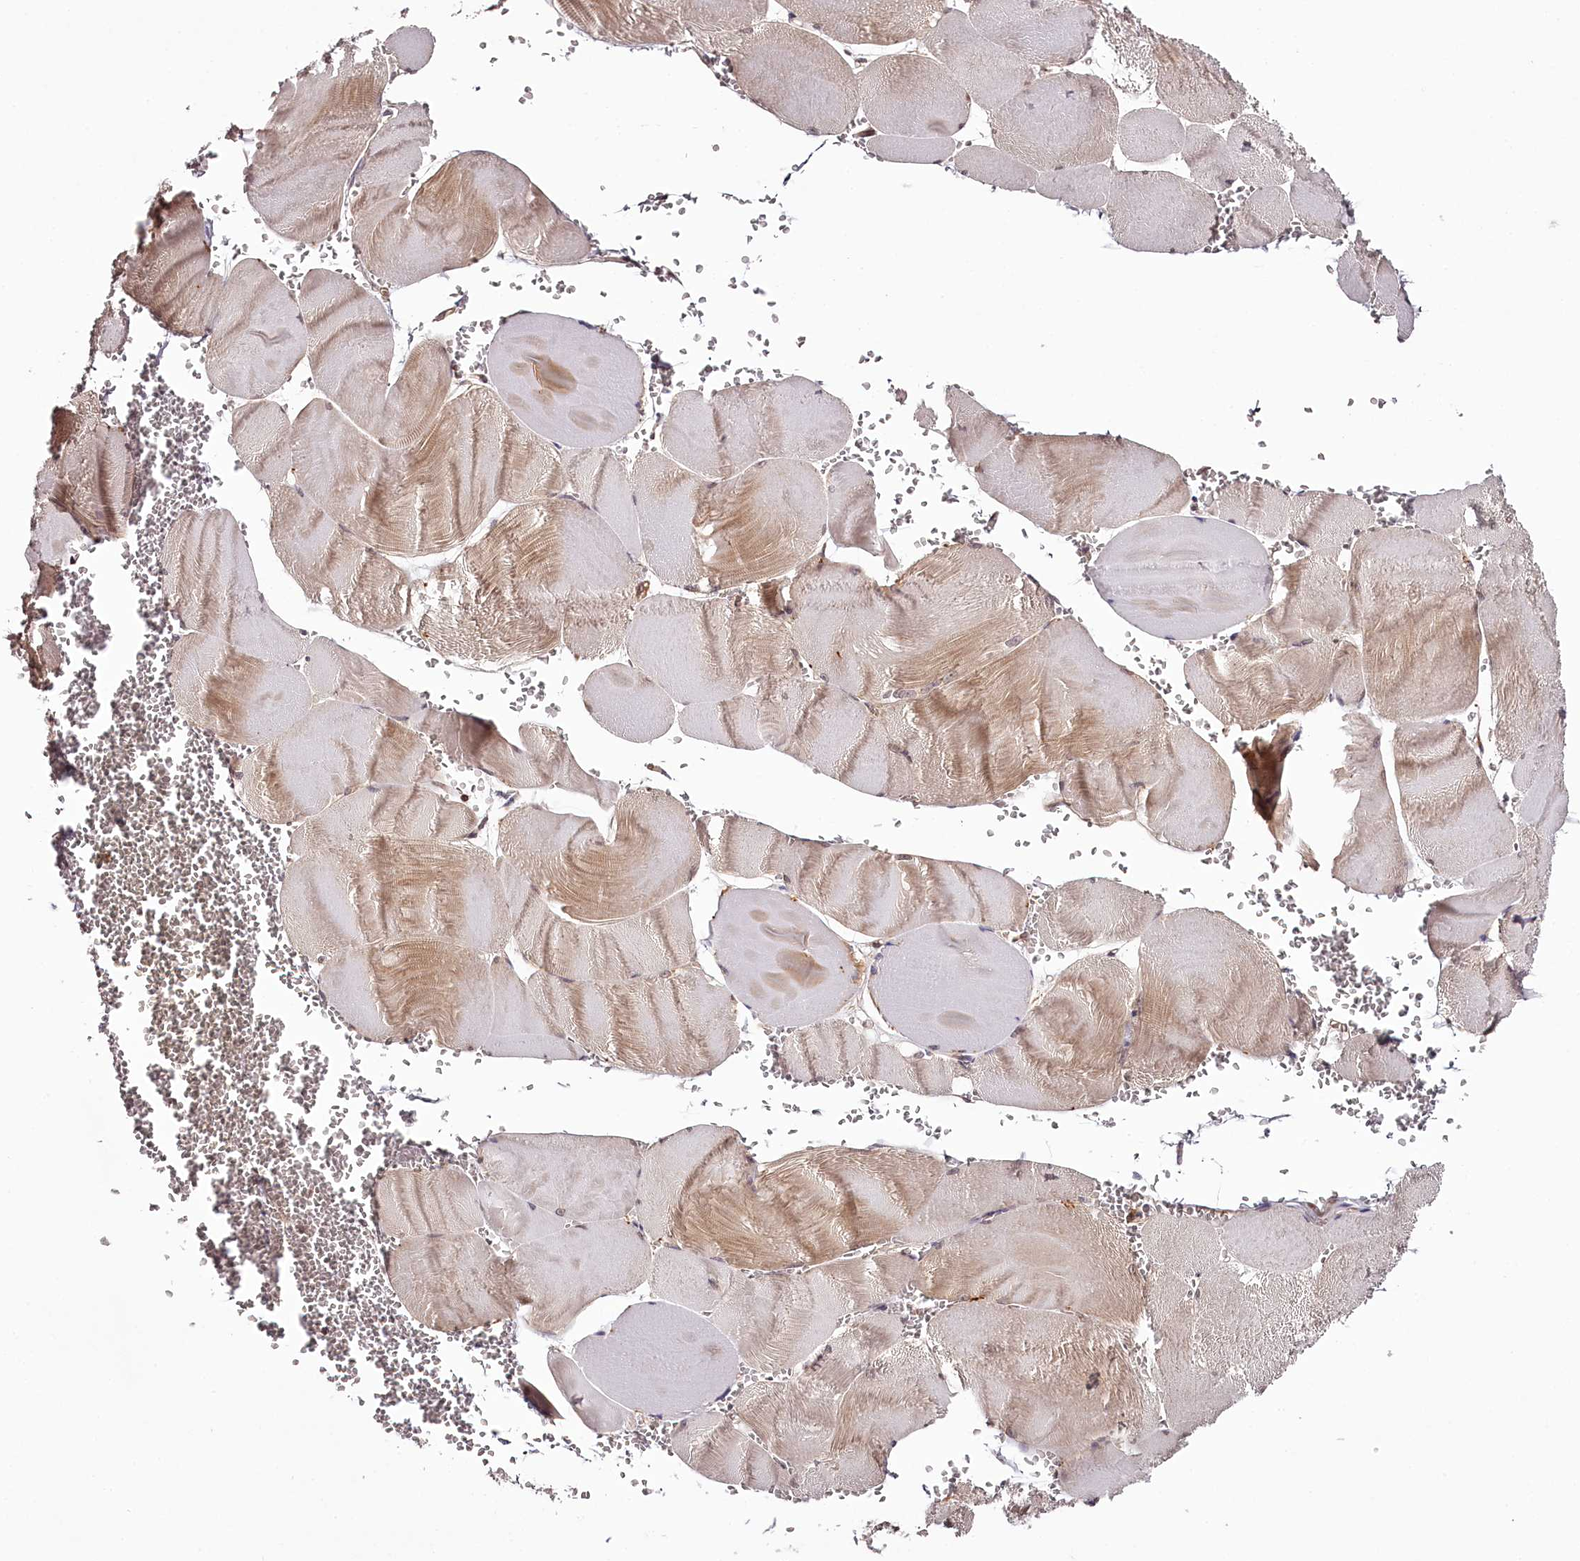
{"staining": {"intensity": "weak", "quantity": "25%-75%", "location": "cytoplasmic/membranous"}, "tissue": "skeletal muscle", "cell_type": "Myocytes", "image_type": "normal", "snomed": [{"axis": "morphology", "description": "Normal tissue, NOS"}, {"axis": "morphology", "description": "Basal cell carcinoma"}, {"axis": "topography", "description": "Skeletal muscle"}], "caption": "Protein staining reveals weak cytoplasmic/membranous positivity in approximately 25%-75% of myocytes in benign skeletal muscle.", "gene": "TARS1", "patient": {"sex": "female", "age": 64}}